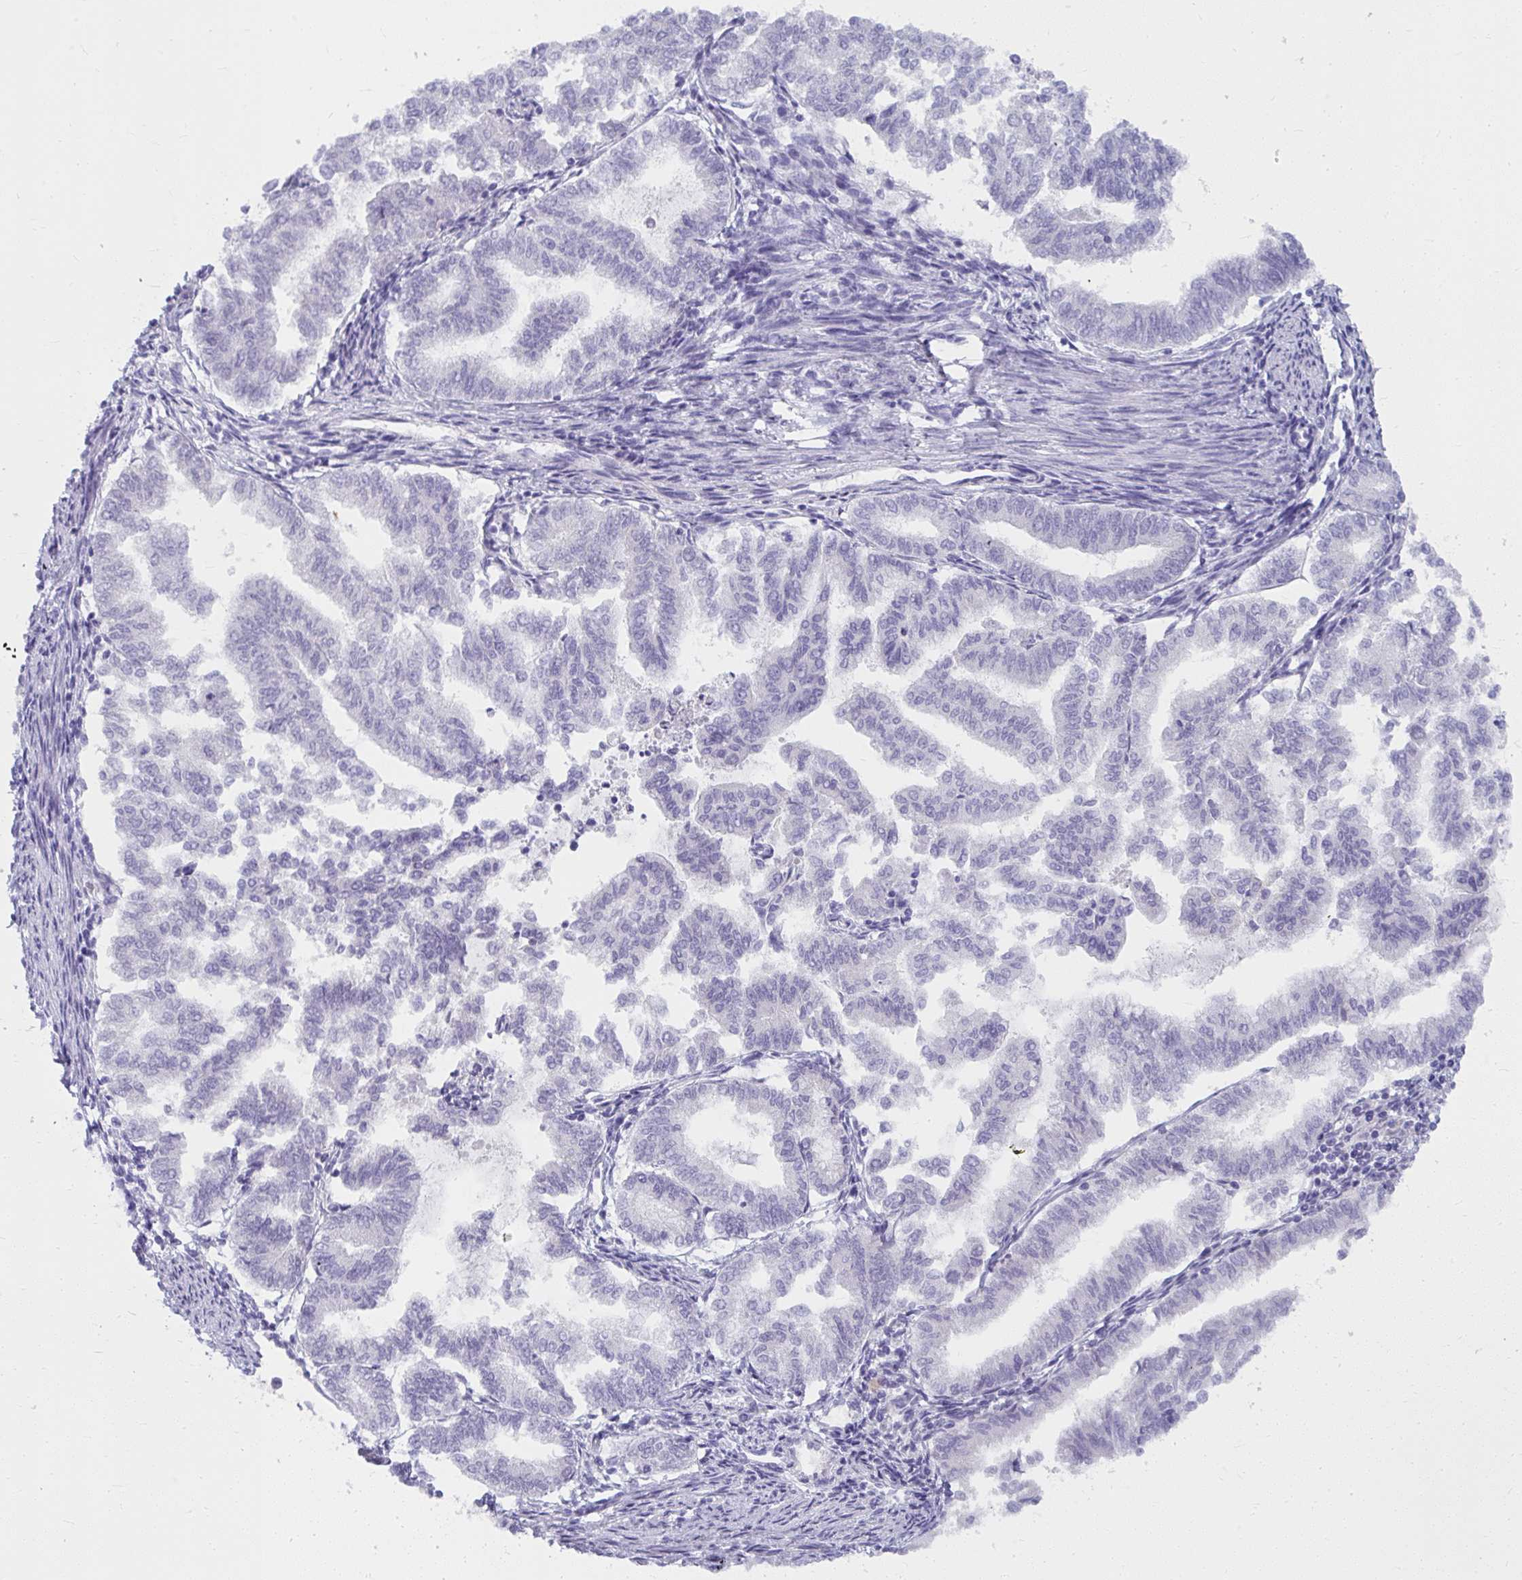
{"staining": {"intensity": "negative", "quantity": "none", "location": "none"}, "tissue": "endometrial cancer", "cell_type": "Tumor cells", "image_type": "cancer", "snomed": [{"axis": "morphology", "description": "Adenocarcinoma, NOS"}, {"axis": "topography", "description": "Endometrium"}], "caption": "Immunohistochemistry (IHC) histopathology image of neoplastic tissue: human endometrial cancer stained with DAB shows no significant protein expression in tumor cells. The staining was performed using DAB (3,3'-diaminobenzidine) to visualize the protein expression in brown, while the nuclei were stained in blue with hematoxylin (Magnification: 20x).", "gene": "UGT3A2", "patient": {"sex": "female", "age": 79}}